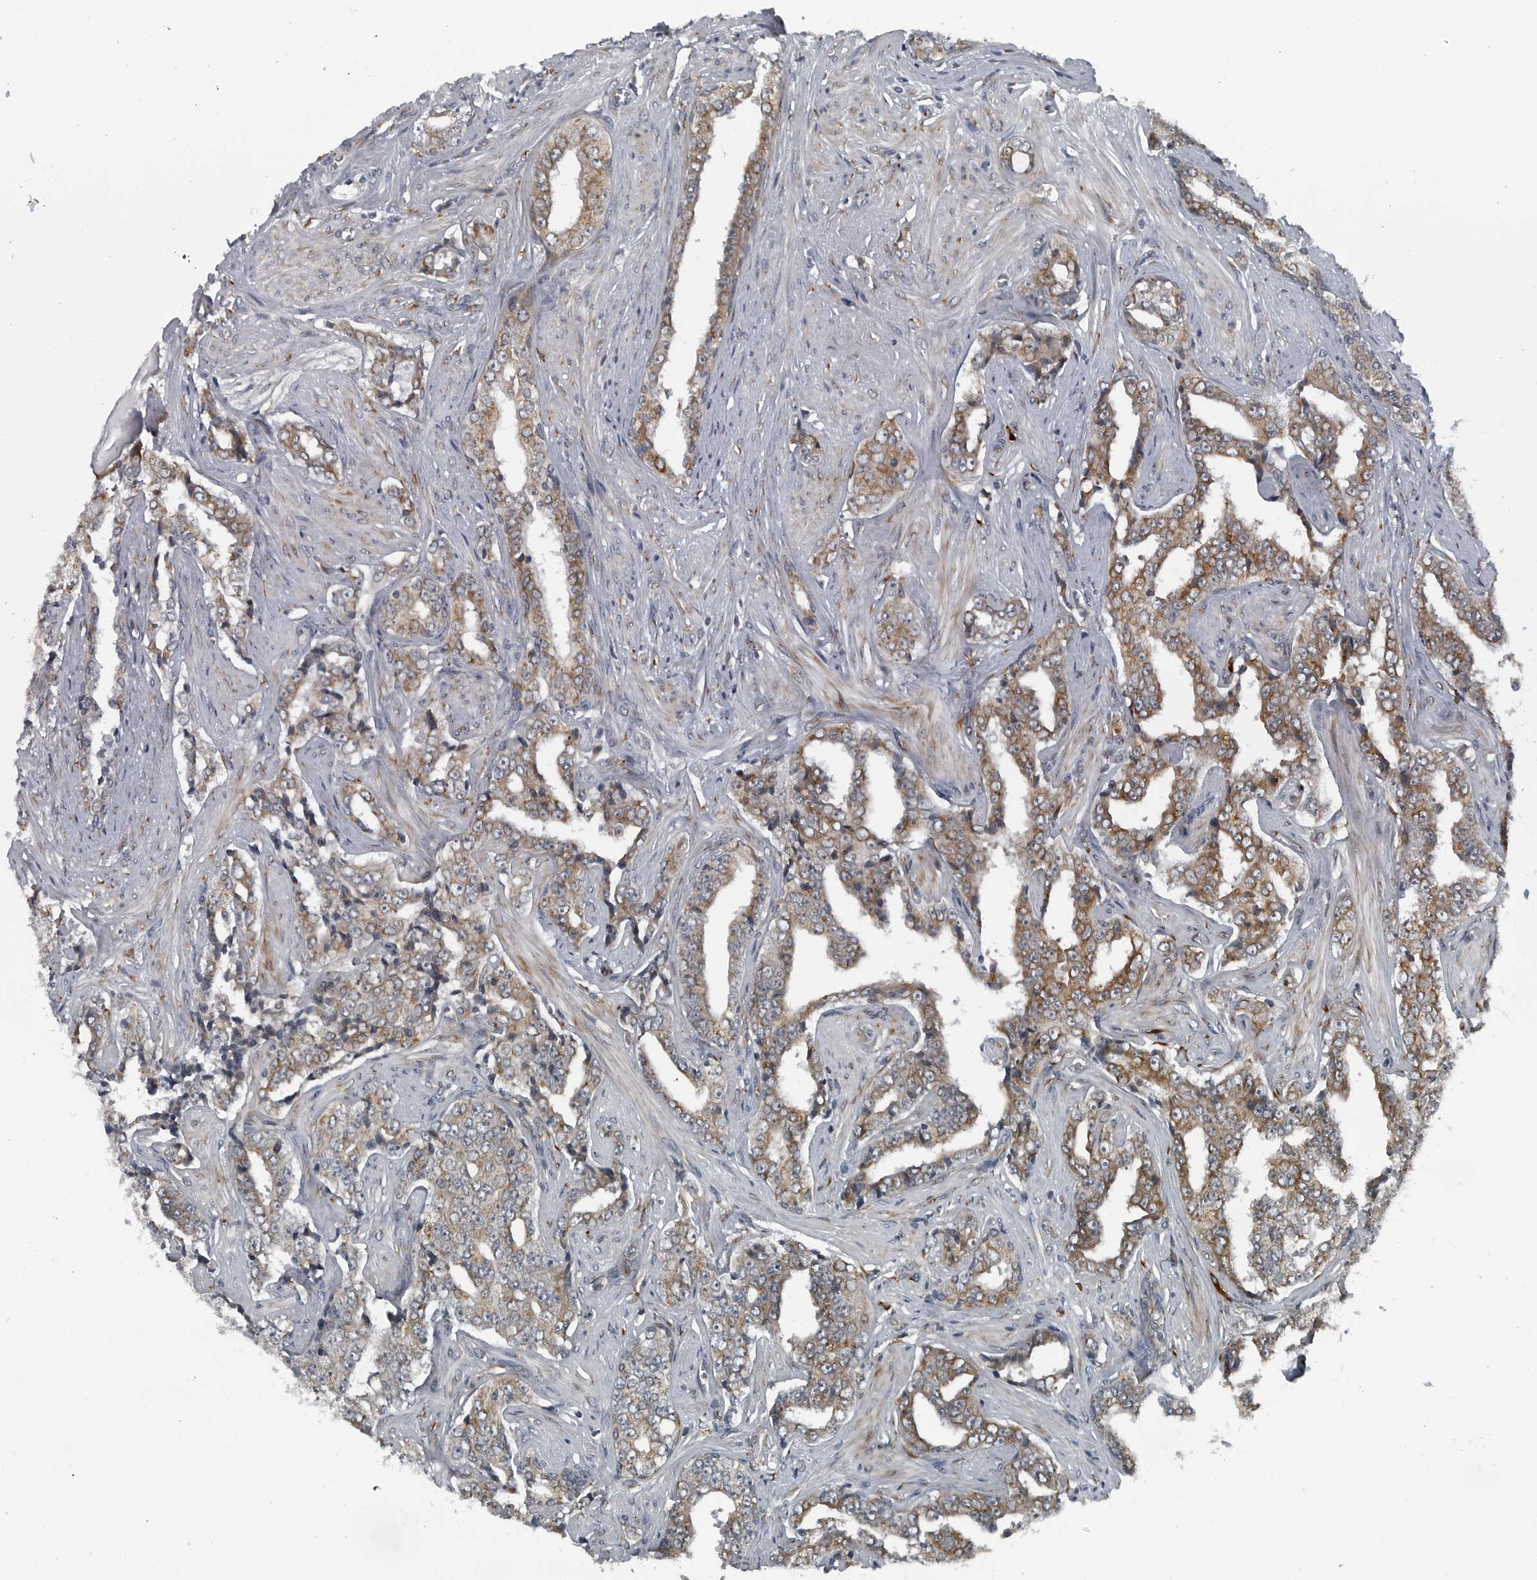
{"staining": {"intensity": "moderate", "quantity": "25%-75%", "location": "cytoplasmic/membranous"}, "tissue": "prostate cancer", "cell_type": "Tumor cells", "image_type": "cancer", "snomed": [{"axis": "morphology", "description": "Adenocarcinoma, High grade"}, {"axis": "topography", "description": "Prostate"}], "caption": "This is a histology image of IHC staining of prostate cancer (high-grade adenocarcinoma), which shows moderate expression in the cytoplasmic/membranous of tumor cells.", "gene": "CEP85", "patient": {"sex": "male", "age": 71}}